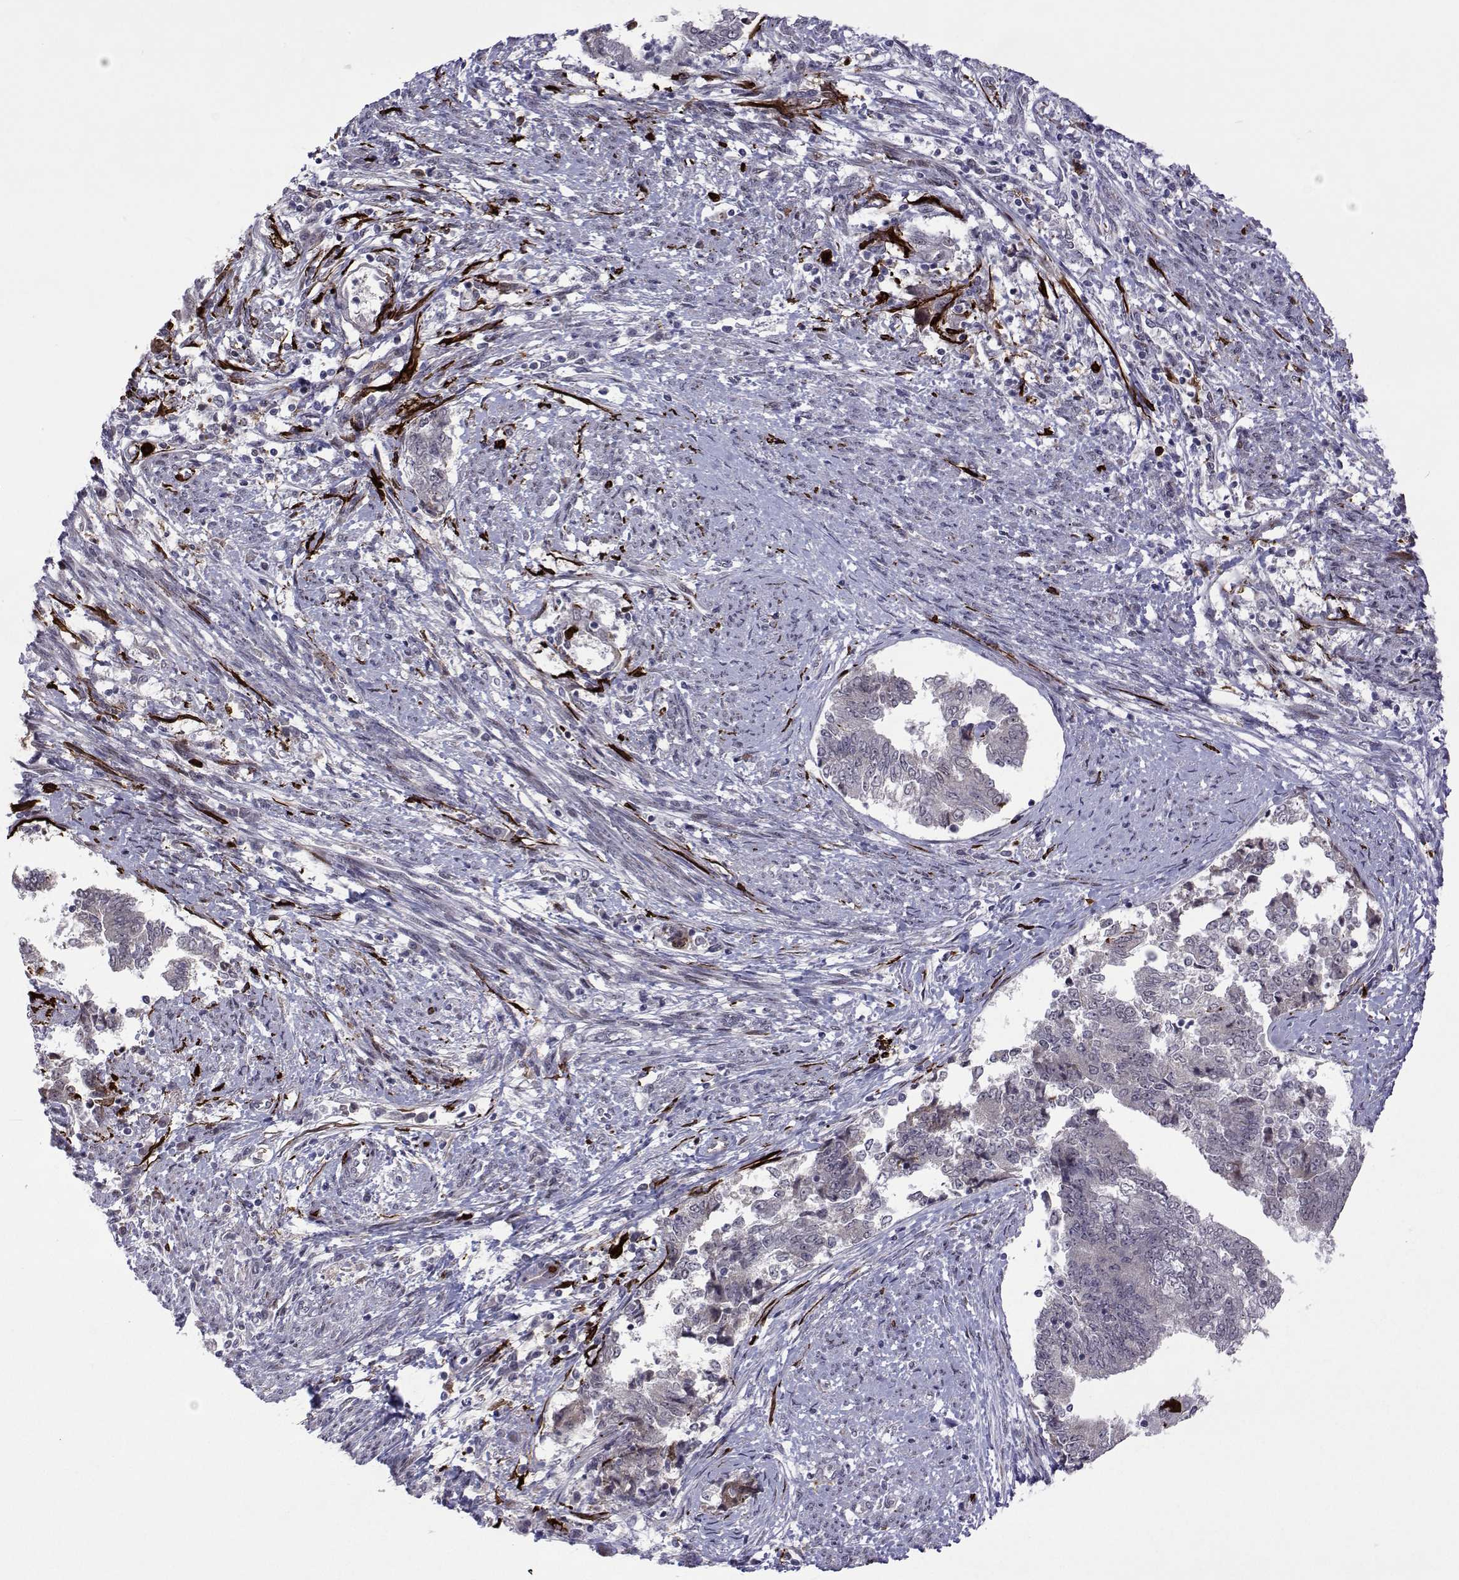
{"staining": {"intensity": "negative", "quantity": "none", "location": "none"}, "tissue": "endometrial cancer", "cell_type": "Tumor cells", "image_type": "cancer", "snomed": [{"axis": "morphology", "description": "Adenocarcinoma, NOS"}, {"axis": "topography", "description": "Endometrium"}], "caption": "This is a image of IHC staining of endometrial adenocarcinoma, which shows no expression in tumor cells. (DAB (3,3'-diaminobenzidine) immunohistochemistry (IHC) with hematoxylin counter stain).", "gene": "EFCAB3", "patient": {"sex": "female", "age": 65}}